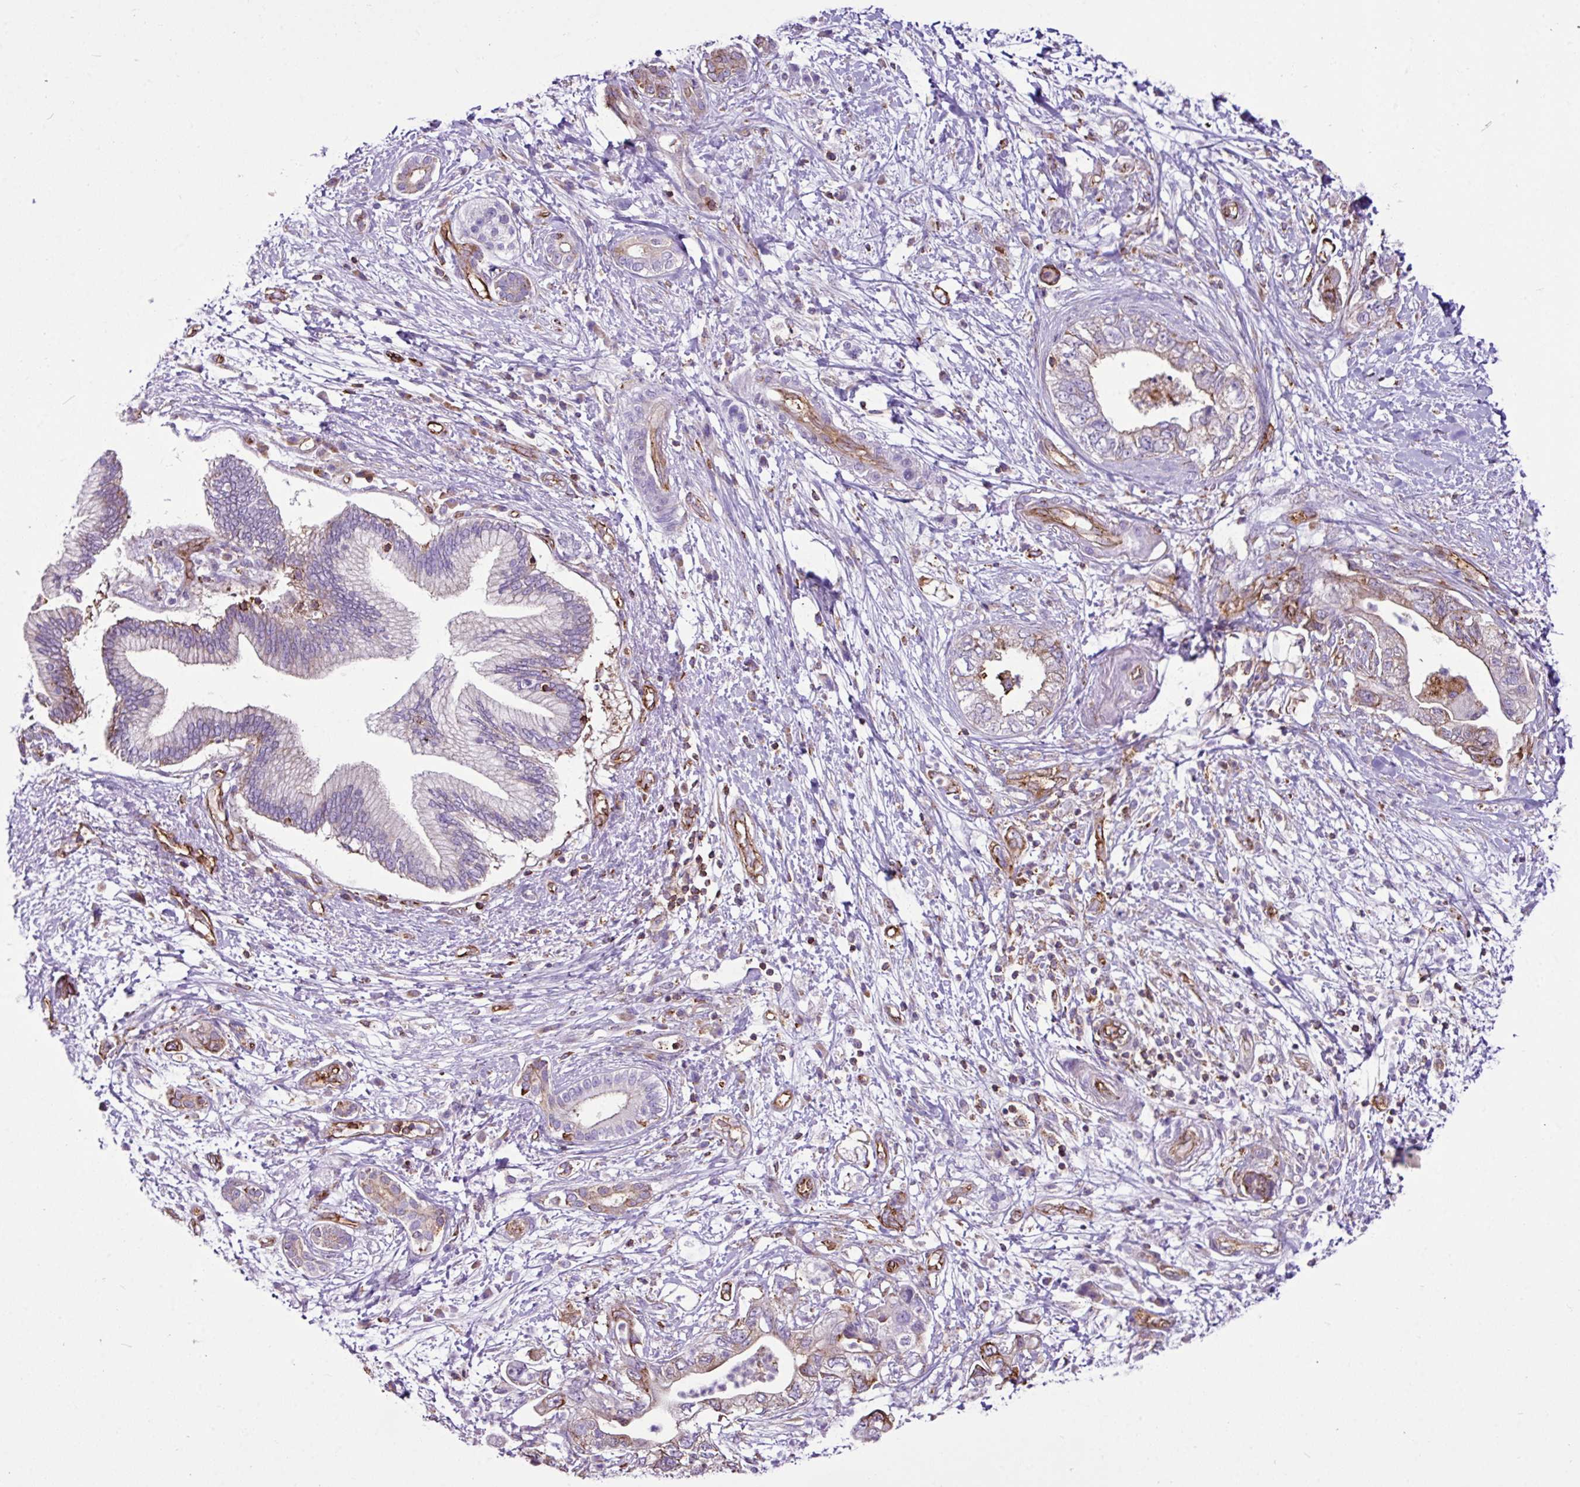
{"staining": {"intensity": "moderate", "quantity": "<25%", "location": "cytoplasmic/membranous"}, "tissue": "pancreatic cancer", "cell_type": "Tumor cells", "image_type": "cancer", "snomed": [{"axis": "morphology", "description": "Adenocarcinoma, NOS"}, {"axis": "topography", "description": "Pancreas"}], "caption": "This micrograph shows pancreatic cancer stained with immunohistochemistry to label a protein in brown. The cytoplasmic/membranous of tumor cells show moderate positivity for the protein. Nuclei are counter-stained blue.", "gene": "EME2", "patient": {"sex": "female", "age": 73}}